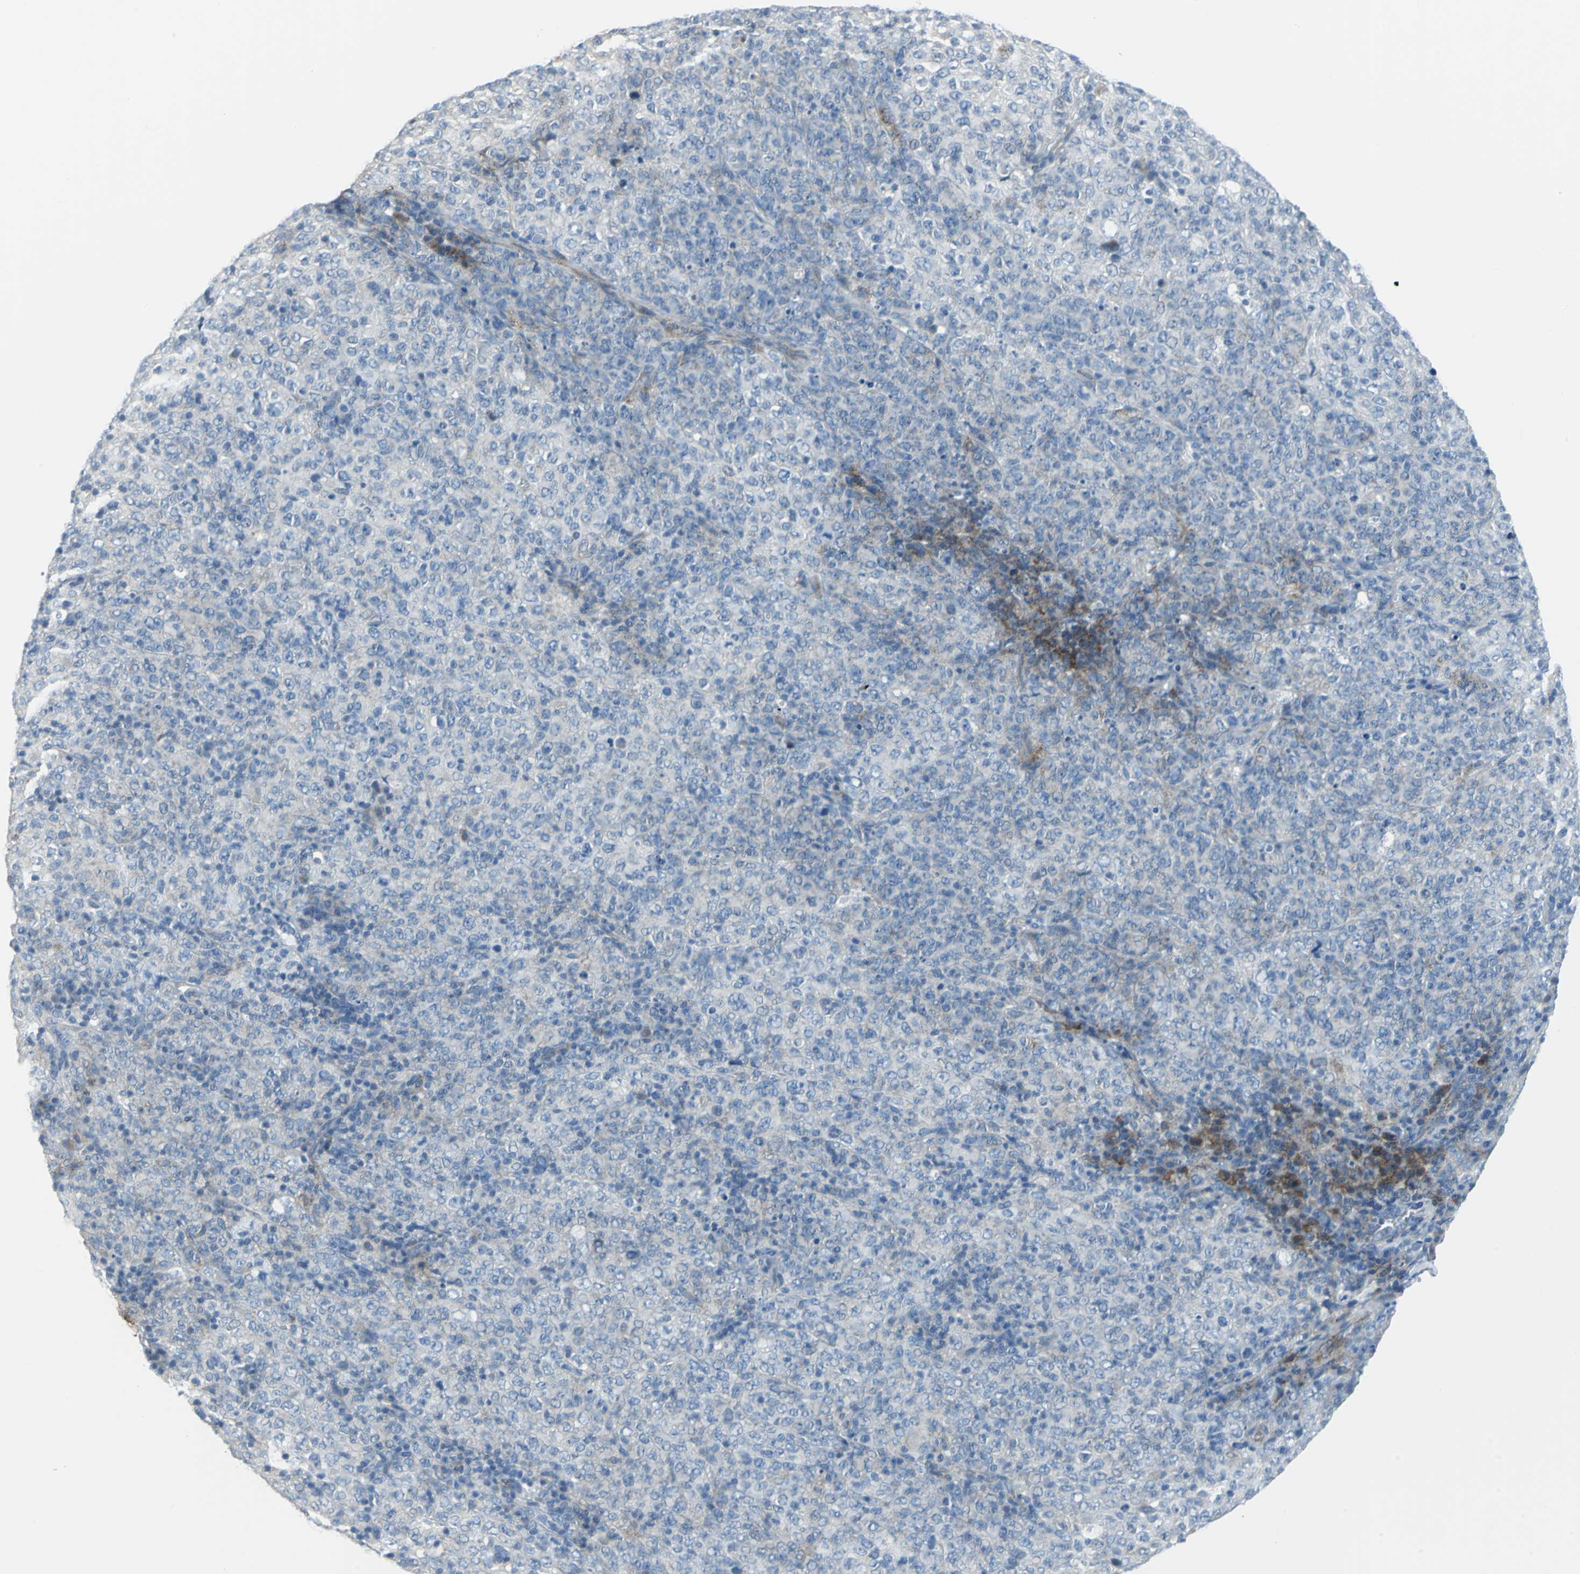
{"staining": {"intensity": "negative", "quantity": "none", "location": "none"}, "tissue": "lymphoma", "cell_type": "Tumor cells", "image_type": "cancer", "snomed": [{"axis": "morphology", "description": "Malignant lymphoma, non-Hodgkin's type, High grade"}, {"axis": "topography", "description": "Tonsil"}], "caption": "Tumor cells show no significant protein staining in malignant lymphoma, non-Hodgkin's type (high-grade).", "gene": "DNAI2", "patient": {"sex": "female", "age": 36}}